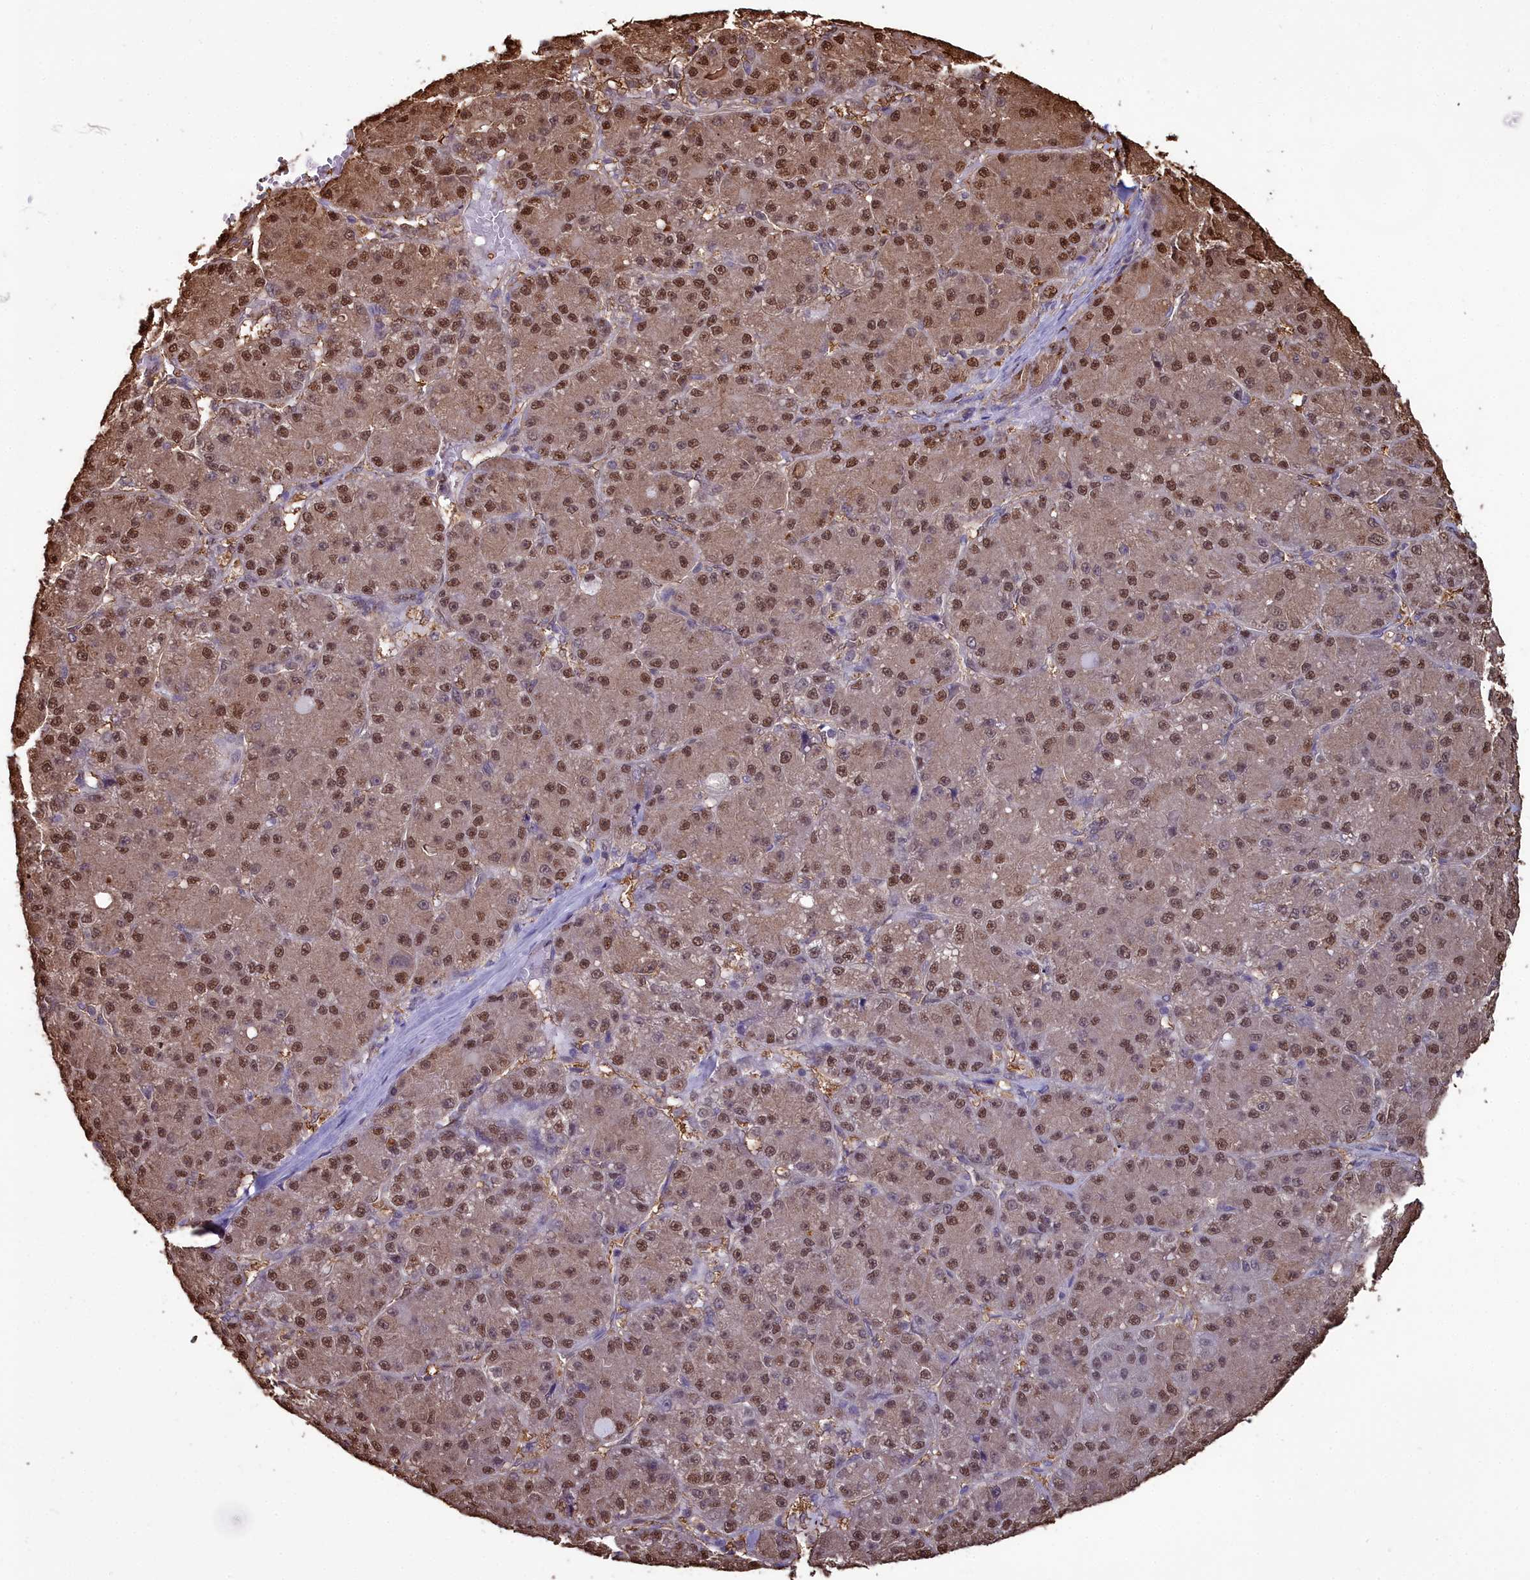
{"staining": {"intensity": "strong", "quantity": ">75%", "location": "nuclear"}, "tissue": "liver cancer", "cell_type": "Tumor cells", "image_type": "cancer", "snomed": [{"axis": "morphology", "description": "Carcinoma, Hepatocellular, NOS"}, {"axis": "topography", "description": "Liver"}], "caption": "Human hepatocellular carcinoma (liver) stained with a brown dye shows strong nuclear positive expression in about >75% of tumor cells.", "gene": "GAPDH", "patient": {"sex": "male", "age": 67}}